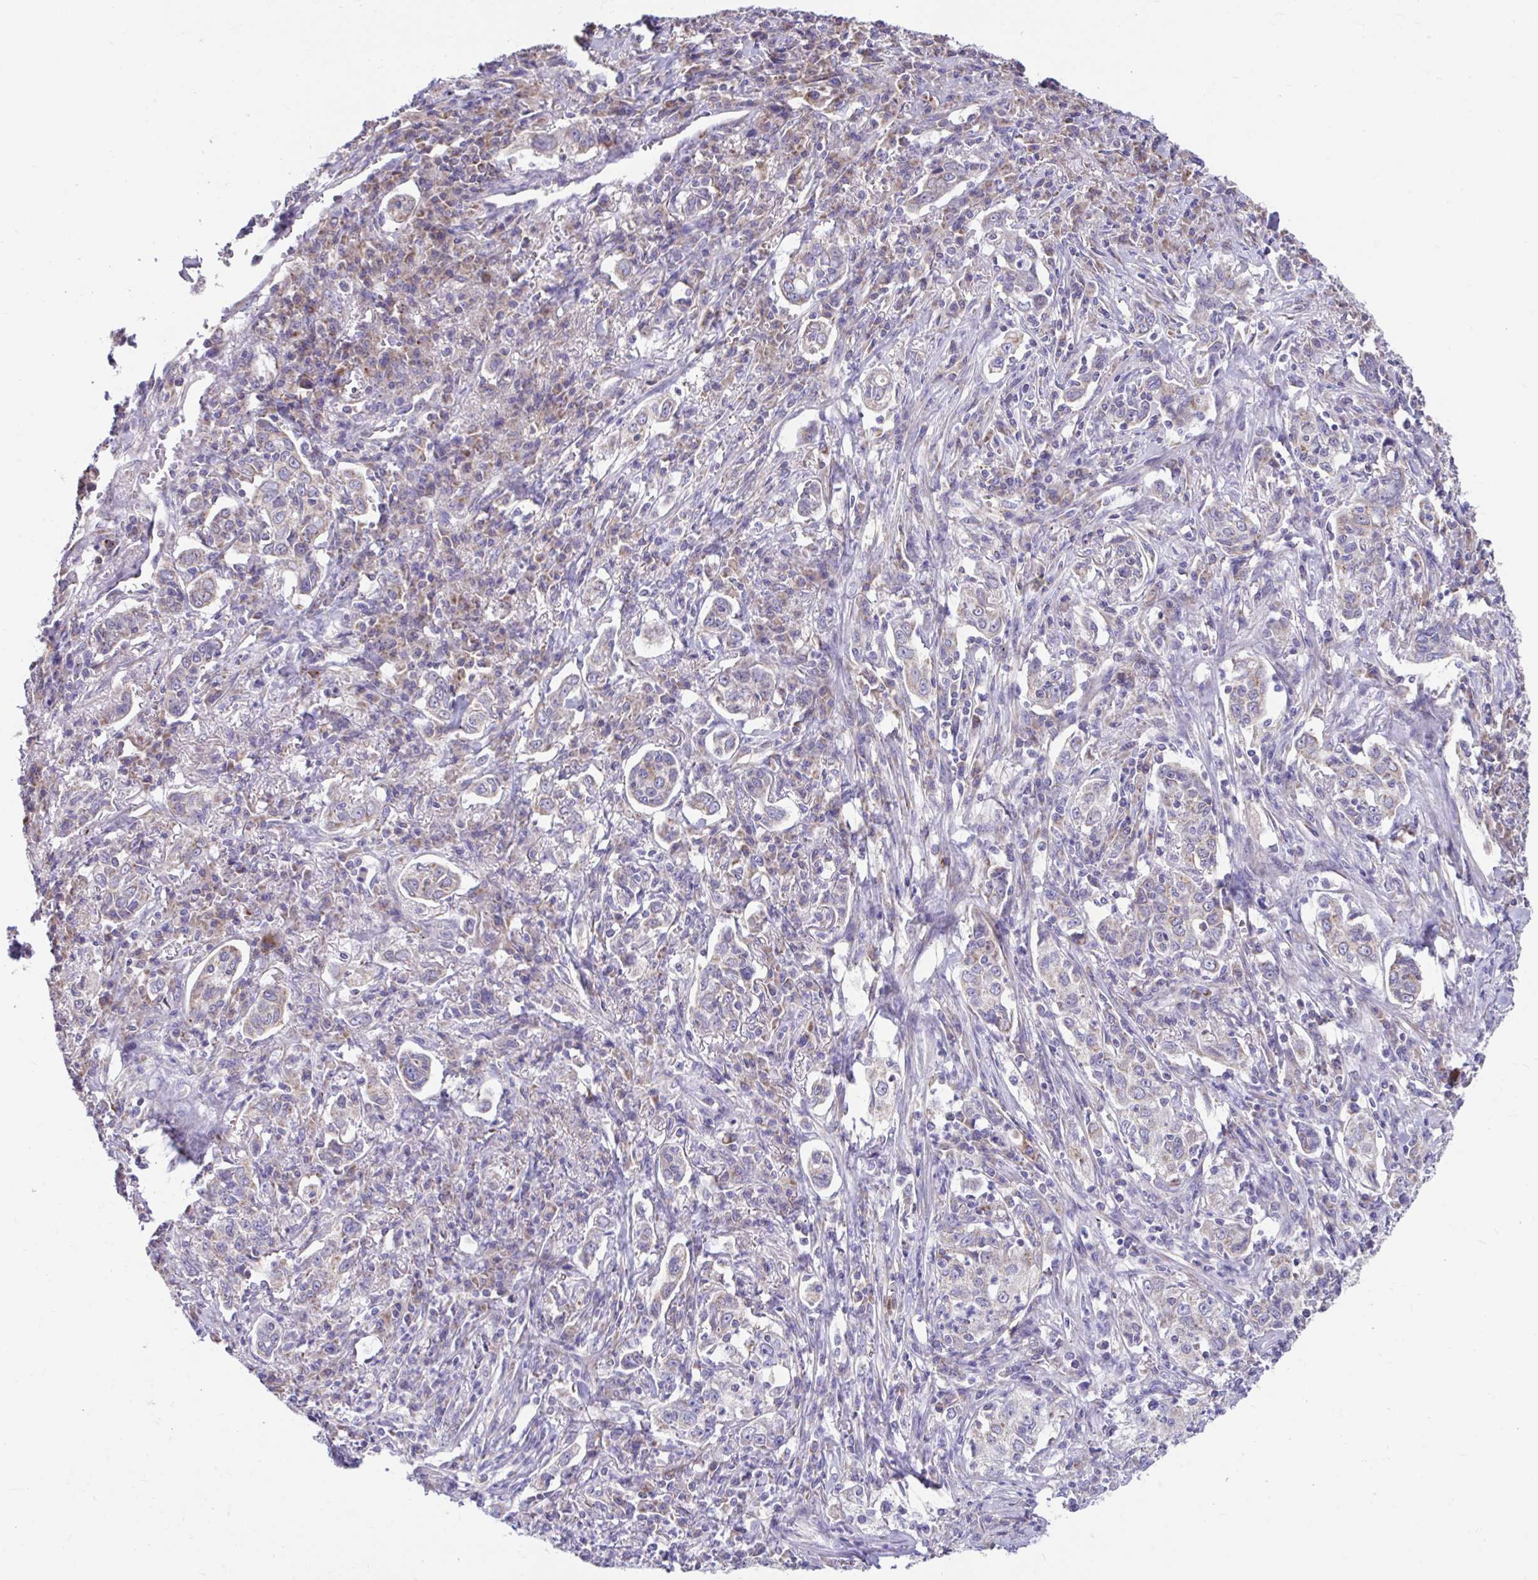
{"staining": {"intensity": "negative", "quantity": "none", "location": "none"}, "tissue": "lung cancer", "cell_type": "Tumor cells", "image_type": "cancer", "snomed": [{"axis": "morphology", "description": "Squamous cell carcinoma, NOS"}, {"axis": "topography", "description": "Lung"}], "caption": "IHC micrograph of human lung cancer stained for a protein (brown), which demonstrates no staining in tumor cells.", "gene": "LINGO4", "patient": {"sex": "male", "age": 71}}